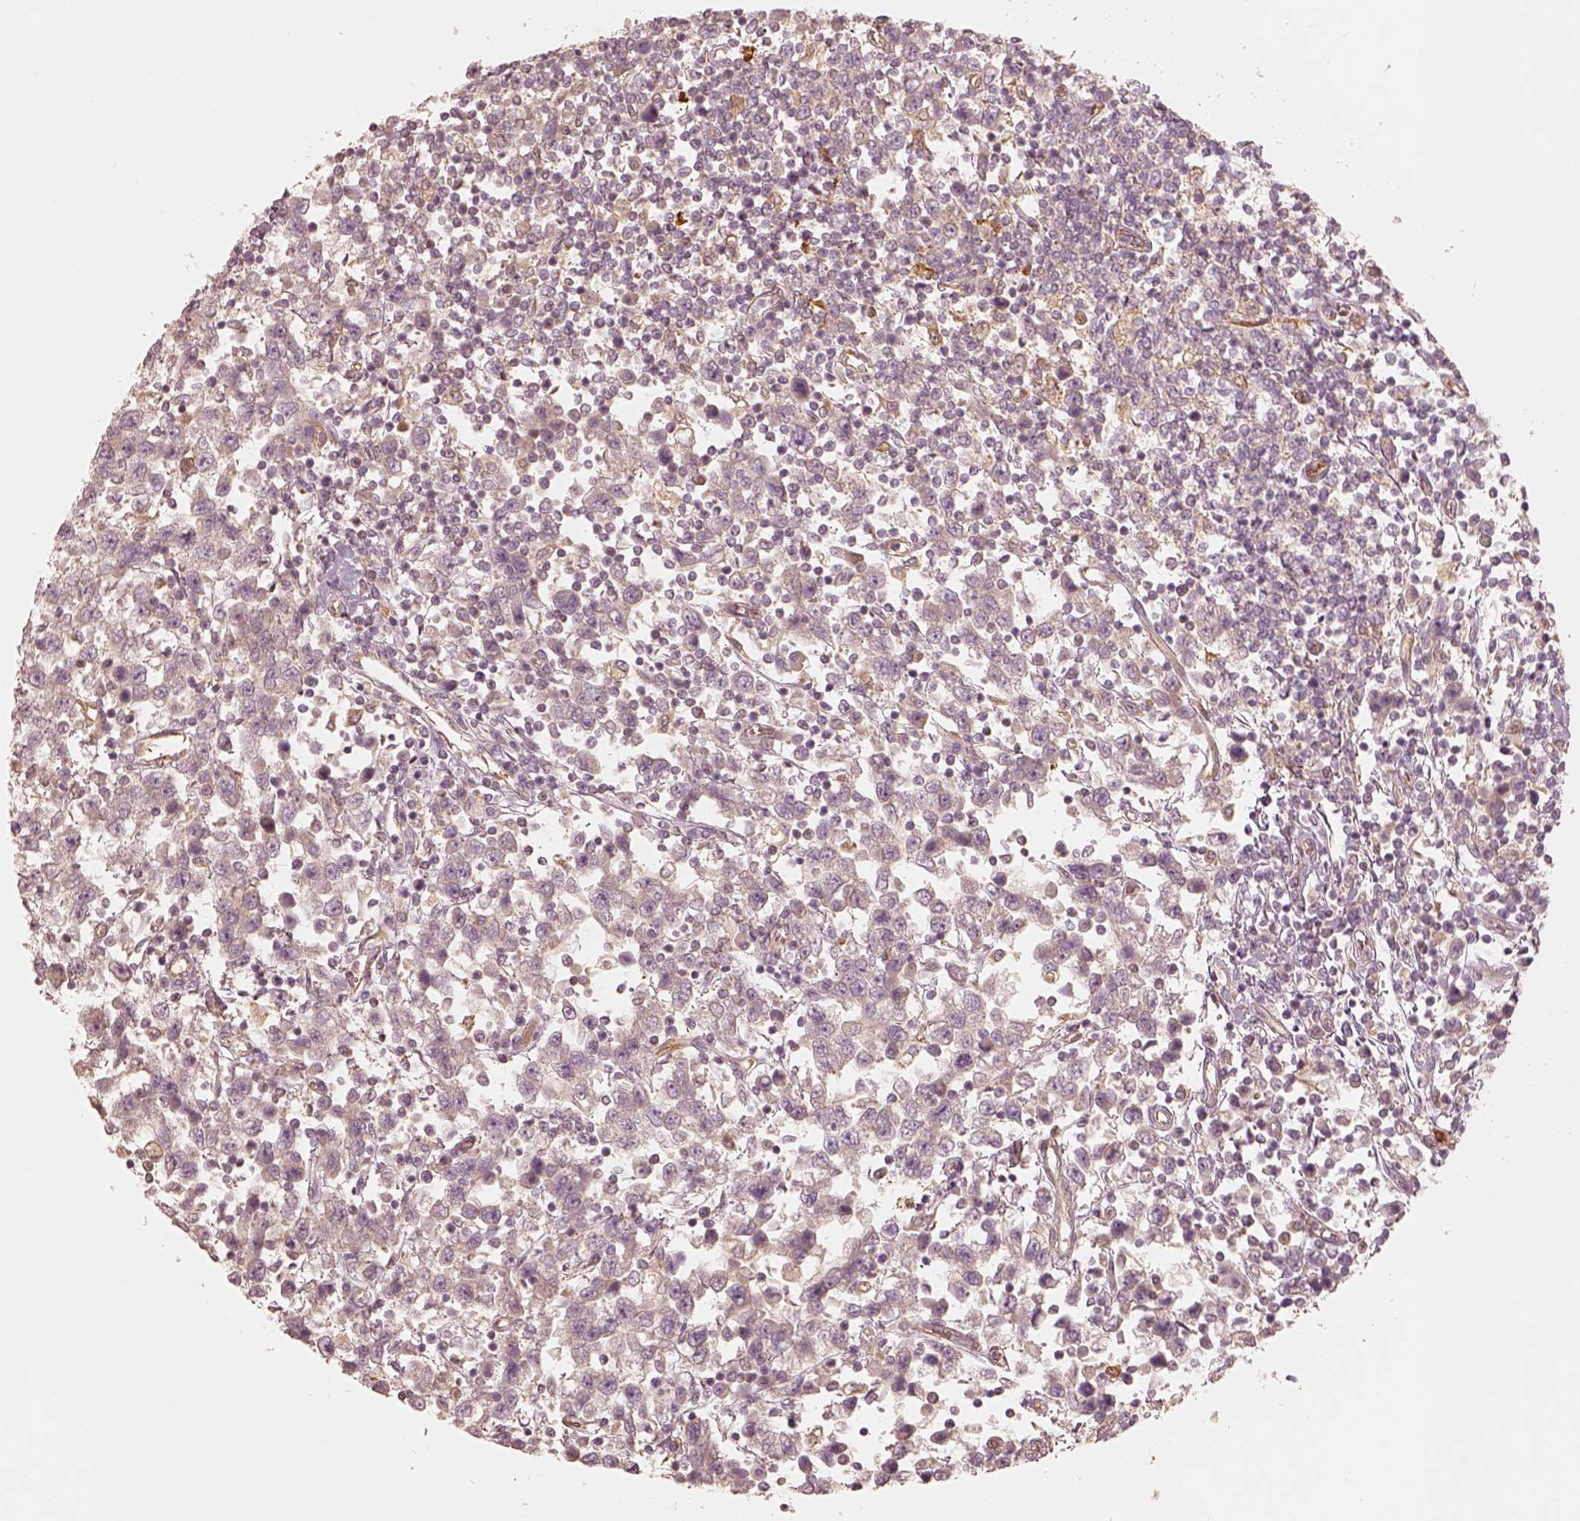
{"staining": {"intensity": "negative", "quantity": "none", "location": "none"}, "tissue": "testis cancer", "cell_type": "Tumor cells", "image_type": "cancer", "snomed": [{"axis": "morphology", "description": "Seminoma, NOS"}, {"axis": "topography", "description": "Testis"}], "caption": "An image of testis seminoma stained for a protein exhibits no brown staining in tumor cells. The staining is performed using DAB brown chromogen with nuclei counter-stained in using hematoxylin.", "gene": "FSCN1", "patient": {"sex": "male", "age": 34}}